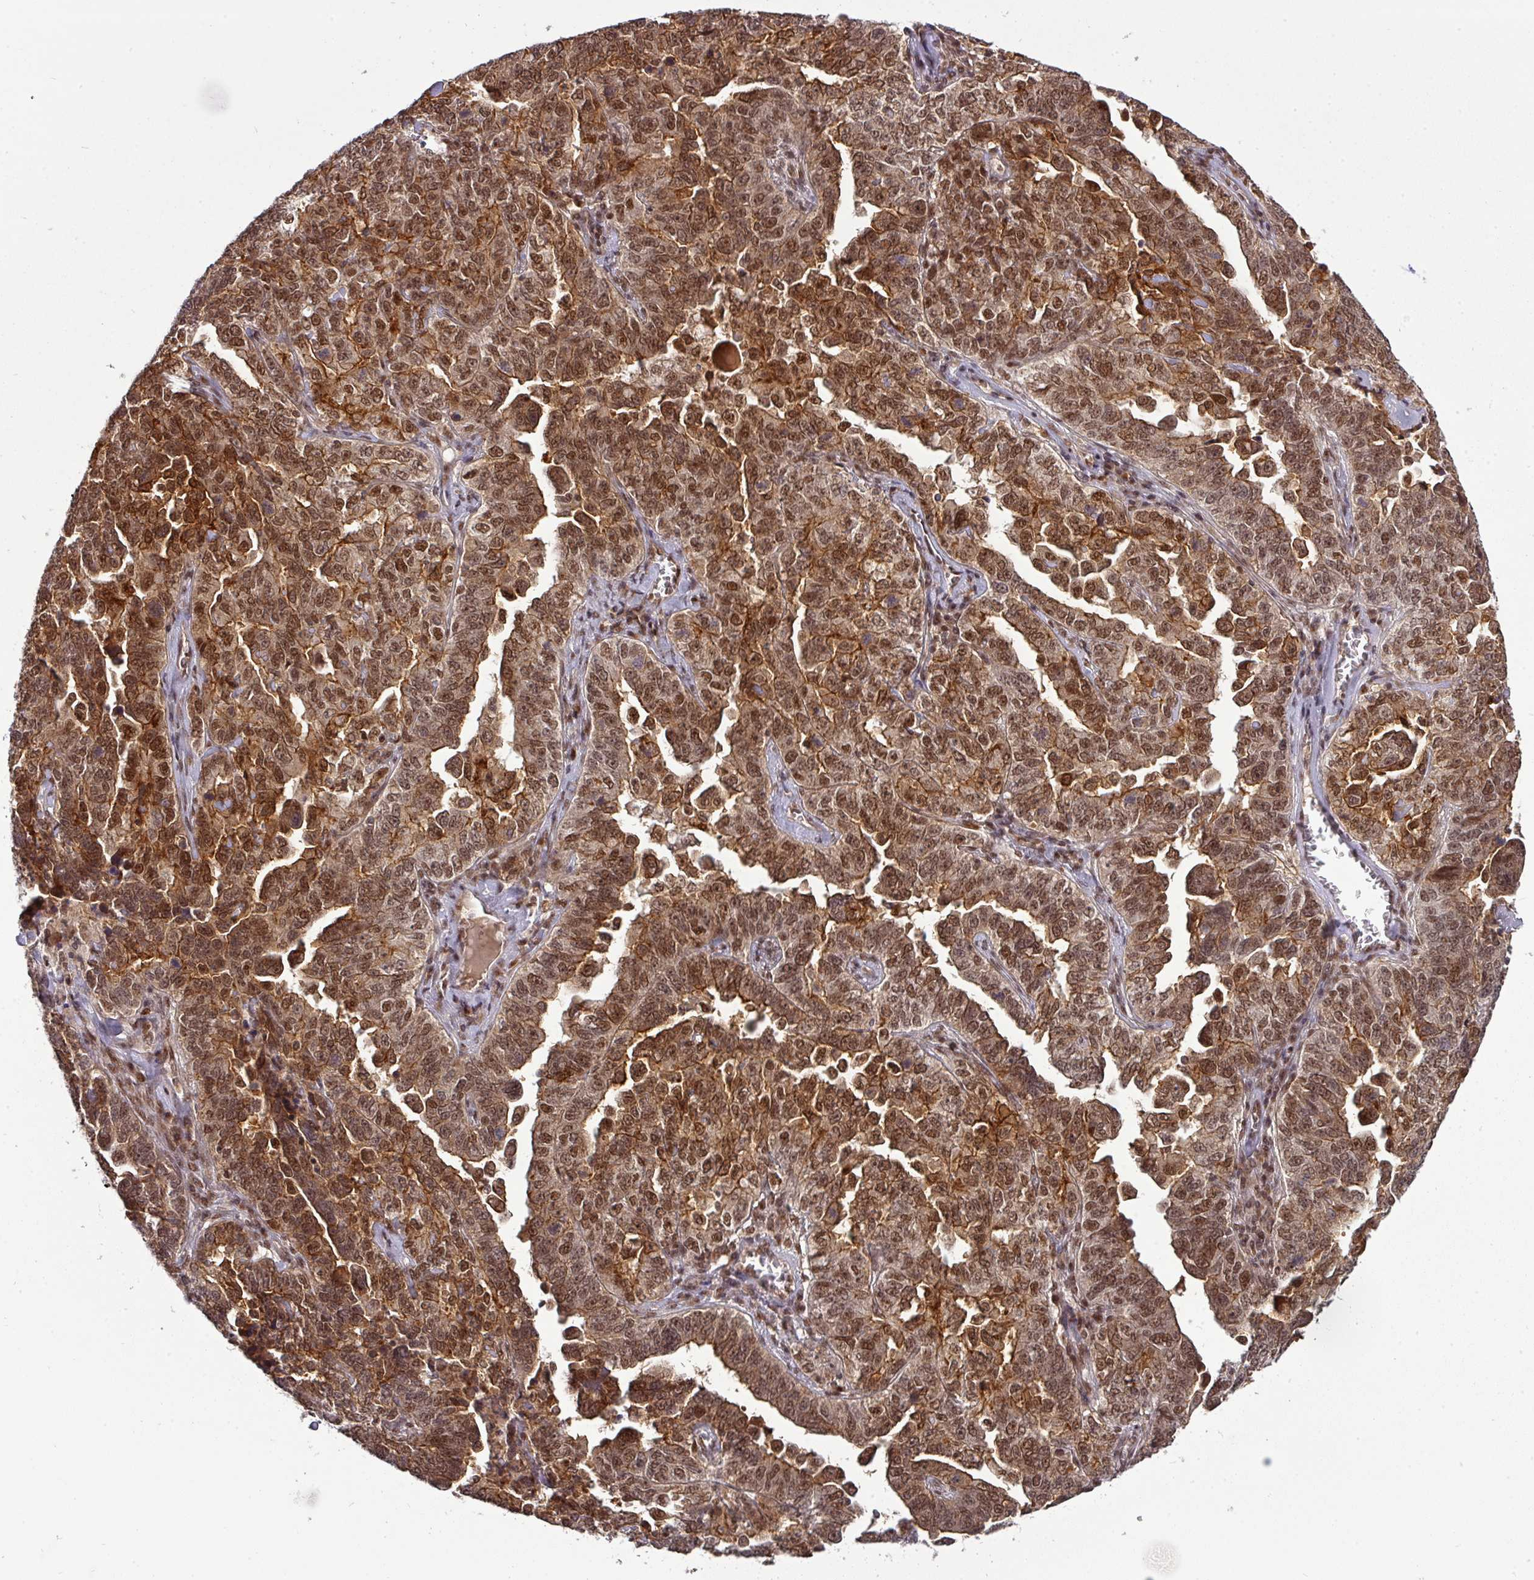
{"staining": {"intensity": "strong", "quantity": ">75%", "location": "cytoplasmic/membranous,nuclear"}, "tissue": "ovarian cancer", "cell_type": "Tumor cells", "image_type": "cancer", "snomed": [{"axis": "morphology", "description": "Carcinoma, endometroid"}, {"axis": "topography", "description": "Ovary"}], "caption": "A brown stain shows strong cytoplasmic/membranous and nuclear expression of a protein in ovarian cancer (endometroid carcinoma) tumor cells.", "gene": "CIC", "patient": {"sex": "female", "age": 62}}